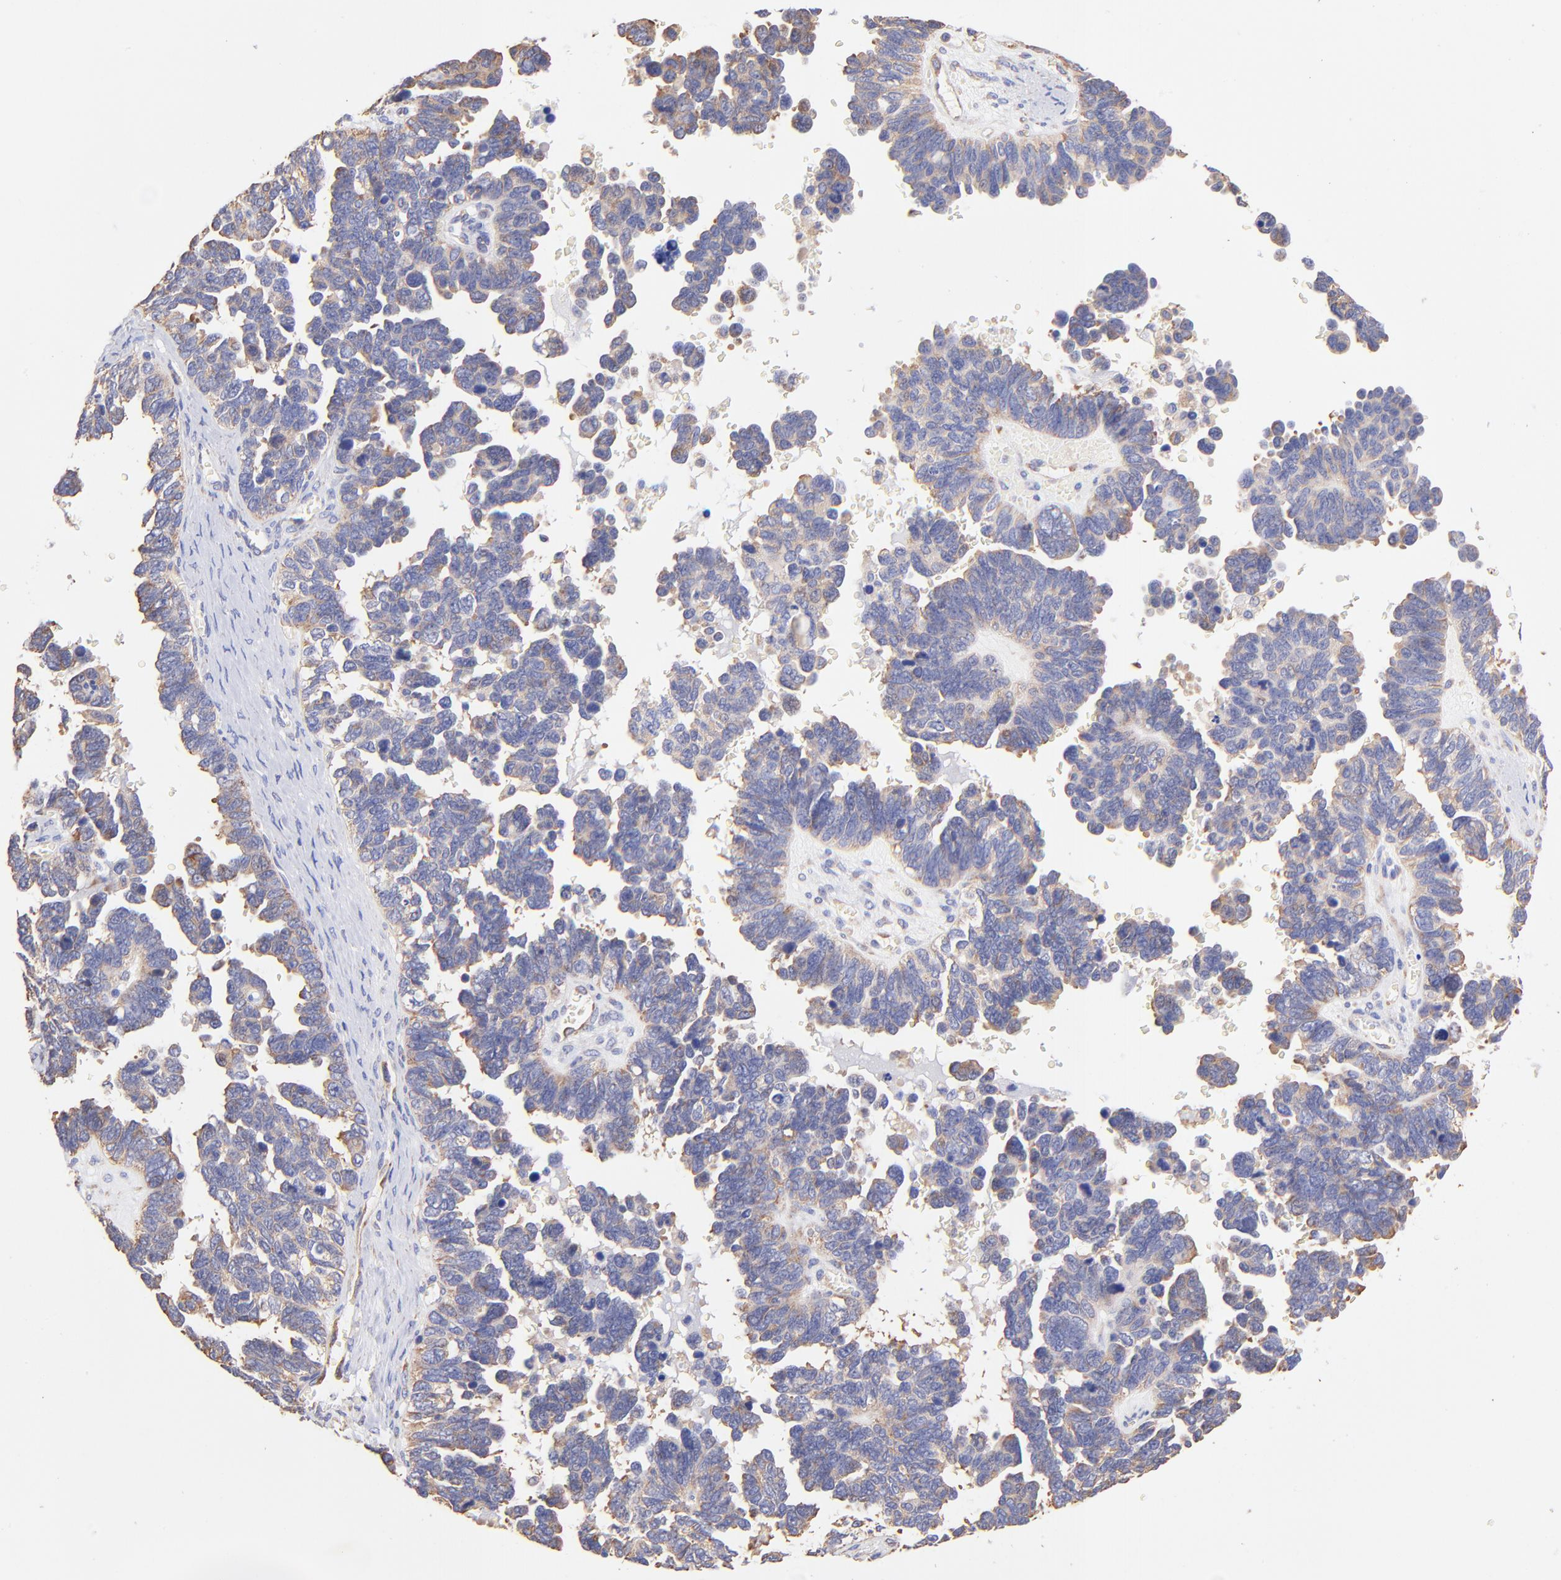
{"staining": {"intensity": "weak", "quantity": "25%-75%", "location": "cytoplasmic/membranous"}, "tissue": "ovarian cancer", "cell_type": "Tumor cells", "image_type": "cancer", "snomed": [{"axis": "morphology", "description": "Cystadenocarcinoma, serous, NOS"}, {"axis": "topography", "description": "Ovary"}], "caption": "Serous cystadenocarcinoma (ovarian) stained for a protein displays weak cytoplasmic/membranous positivity in tumor cells. The protein of interest is stained brown, and the nuclei are stained in blue (DAB (3,3'-diaminobenzidine) IHC with brightfield microscopy, high magnification).", "gene": "RPL30", "patient": {"sex": "female", "age": 69}}